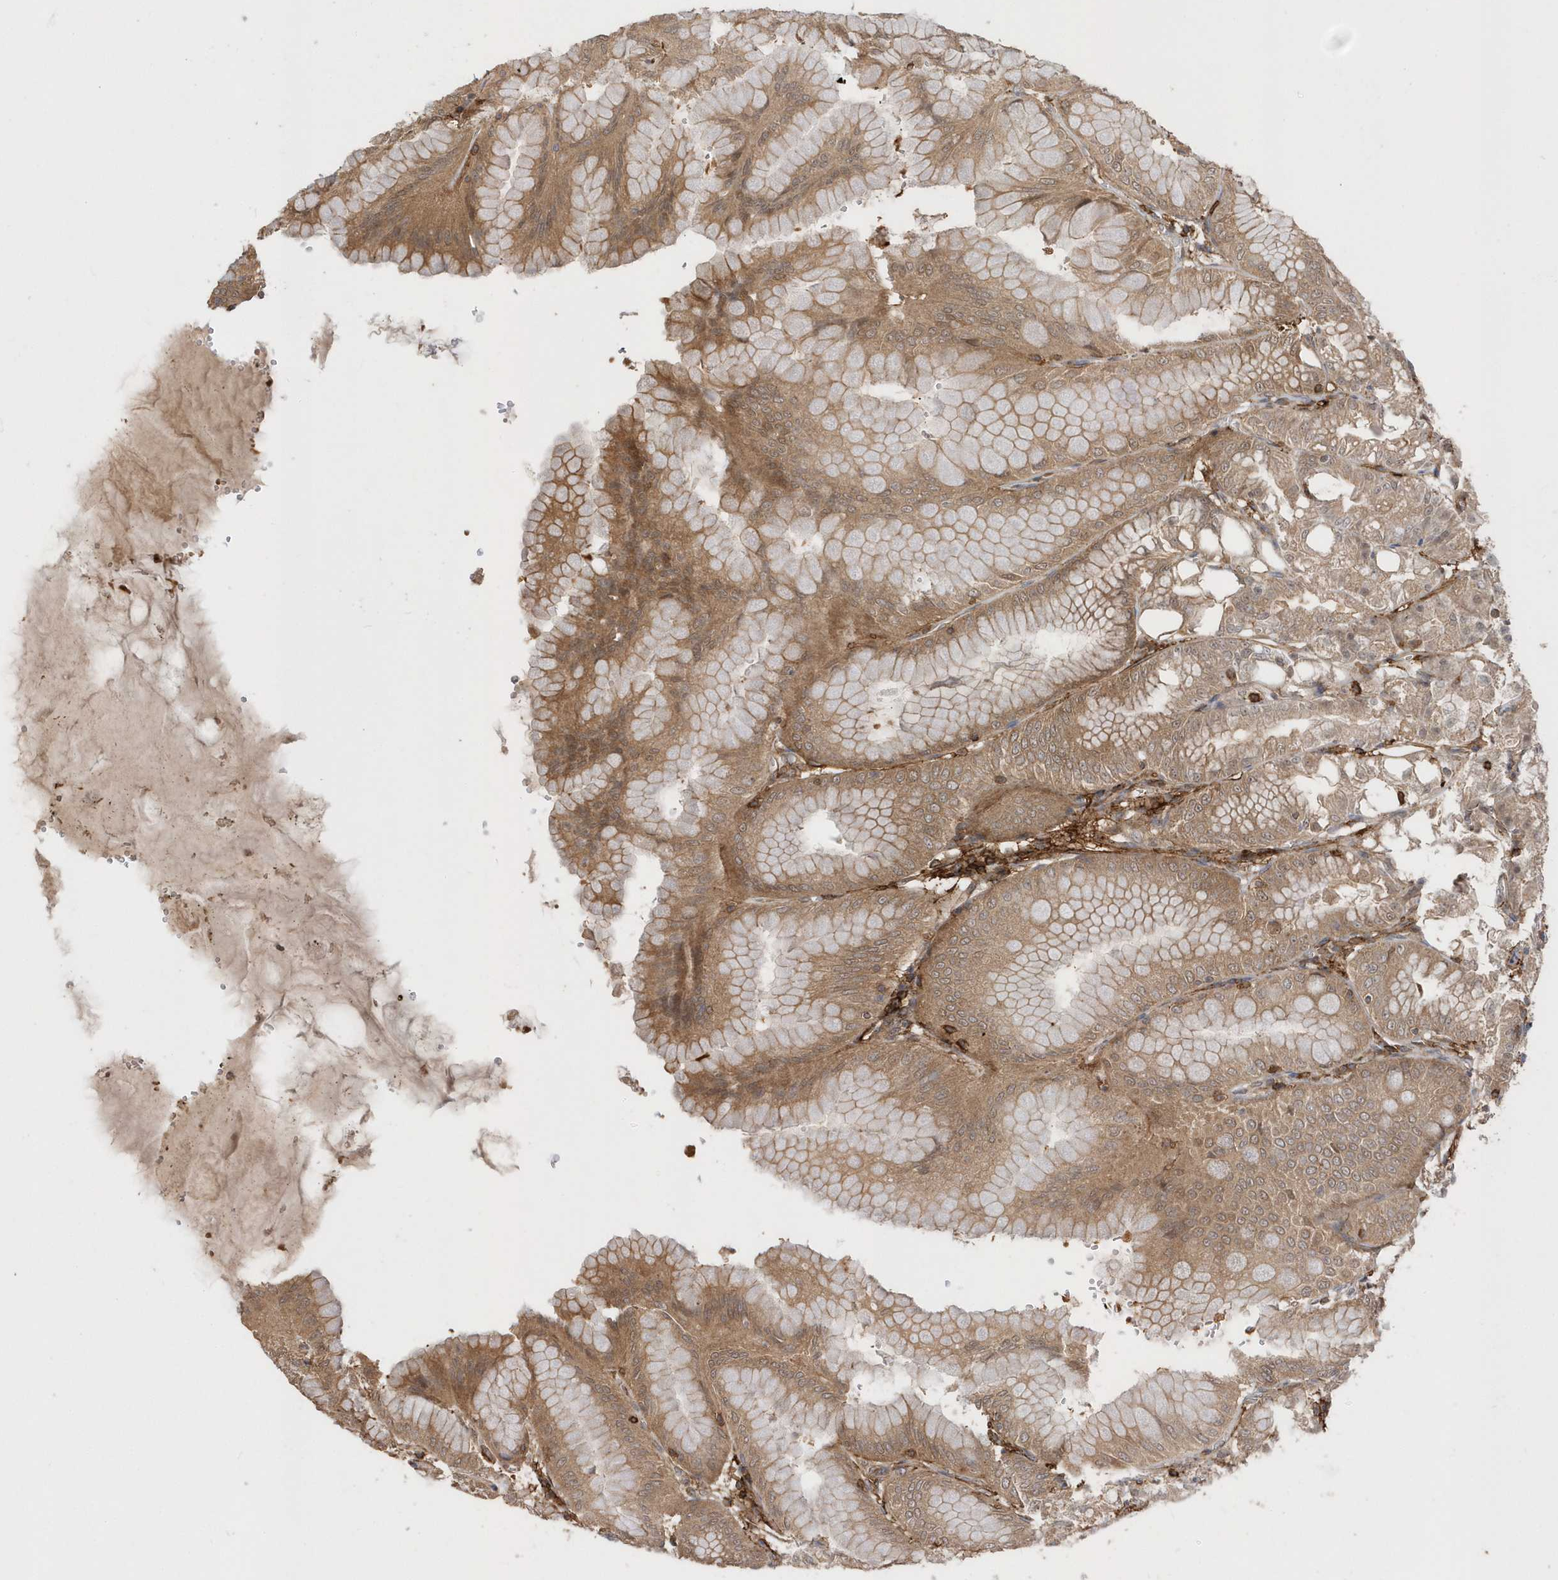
{"staining": {"intensity": "moderate", "quantity": ">75%", "location": "cytoplasmic/membranous"}, "tissue": "stomach", "cell_type": "Glandular cells", "image_type": "normal", "snomed": [{"axis": "morphology", "description": "Normal tissue, NOS"}, {"axis": "topography", "description": "Stomach, lower"}], "caption": "Moderate cytoplasmic/membranous protein staining is seen in about >75% of glandular cells in stomach. (DAB IHC with brightfield microscopy, high magnification).", "gene": "RPEL1", "patient": {"sex": "male", "age": 71}}